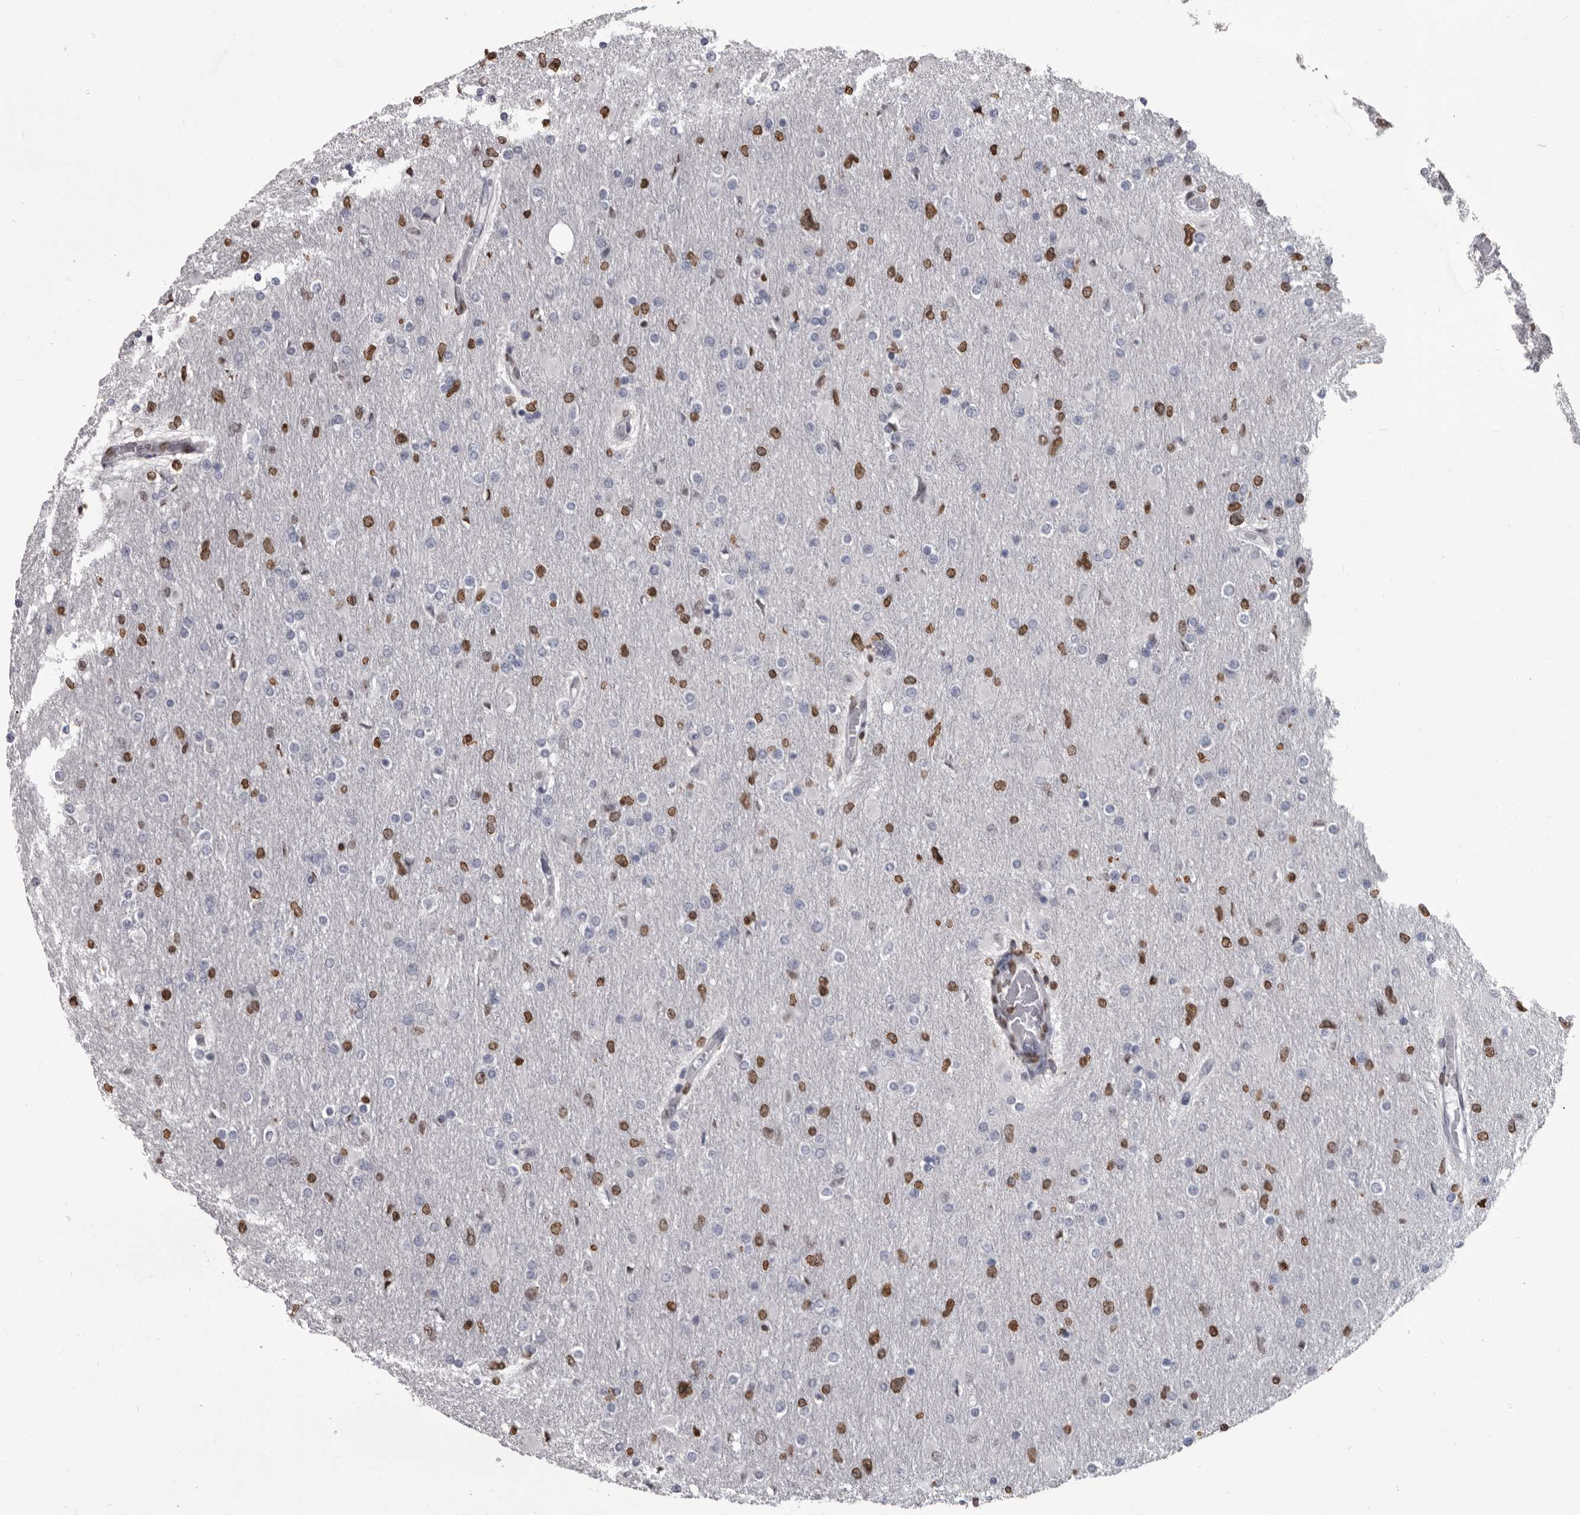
{"staining": {"intensity": "moderate", "quantity": "25%-75%", "location": "nuclear"}, "tissue": "glioma", "cell_type": "Tumor cells", "image_type": "cancer", "snomed": [{"axis": "morphology", "description": "Glioma, malignant, High grade"}, {"axis": "topography", "description": "Cerebral cortex"}], "caption": "Glioma was stained to show a protein in brown. There is medium levels of moderate nuclear staining in approximately 25%-75% of tumor cells.", "gene": "AHR", "patient": {"sex": "female", "age": 36}}